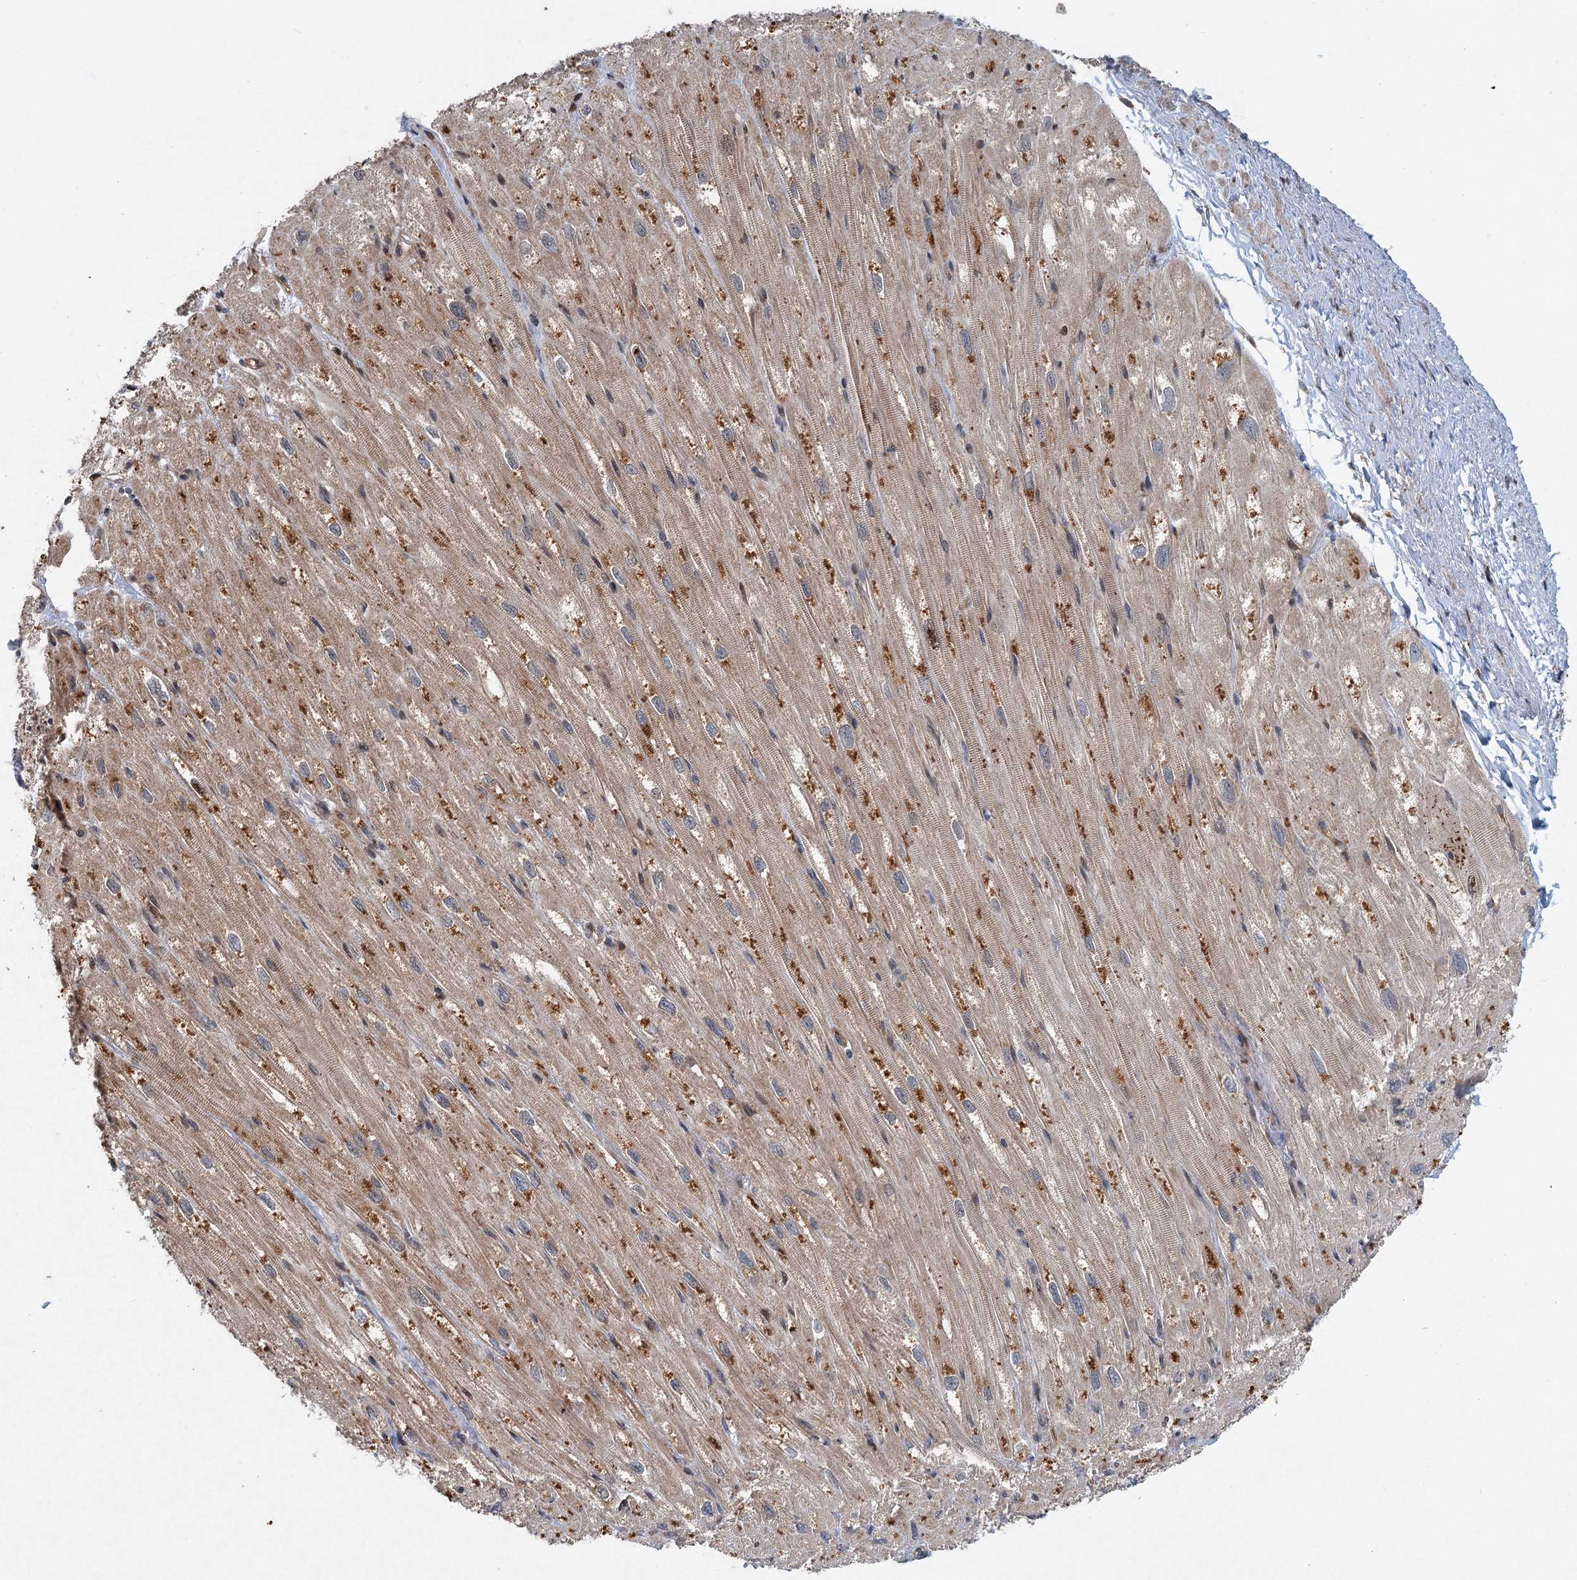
{"staining": {"intensity": "moderate", "quantity": ">75%", "location": "cytoplasmic/membranous"}, "tissue": "heart muscle", "cell_type": "Cardiomyocytes", "image_type": "normal", "snomed": [{"axis": "morphology", "description": "Normal tissue, NOS"}, {"axis": "topography", "description": "Heart"}], "caption": "Immunohistochemistry photomicrograph of normal heart muscle: heart muscle stained using immunohistochemistry (IHC) reveals medium levels of moderate protein expression localized specifically in the cytoplasmic/membranous of cardiomyocytes, appearing as a cytoplasmic/membranous brown color.", "gene": "SRPX2", "patient": {"sex": "male", "age": 50}}